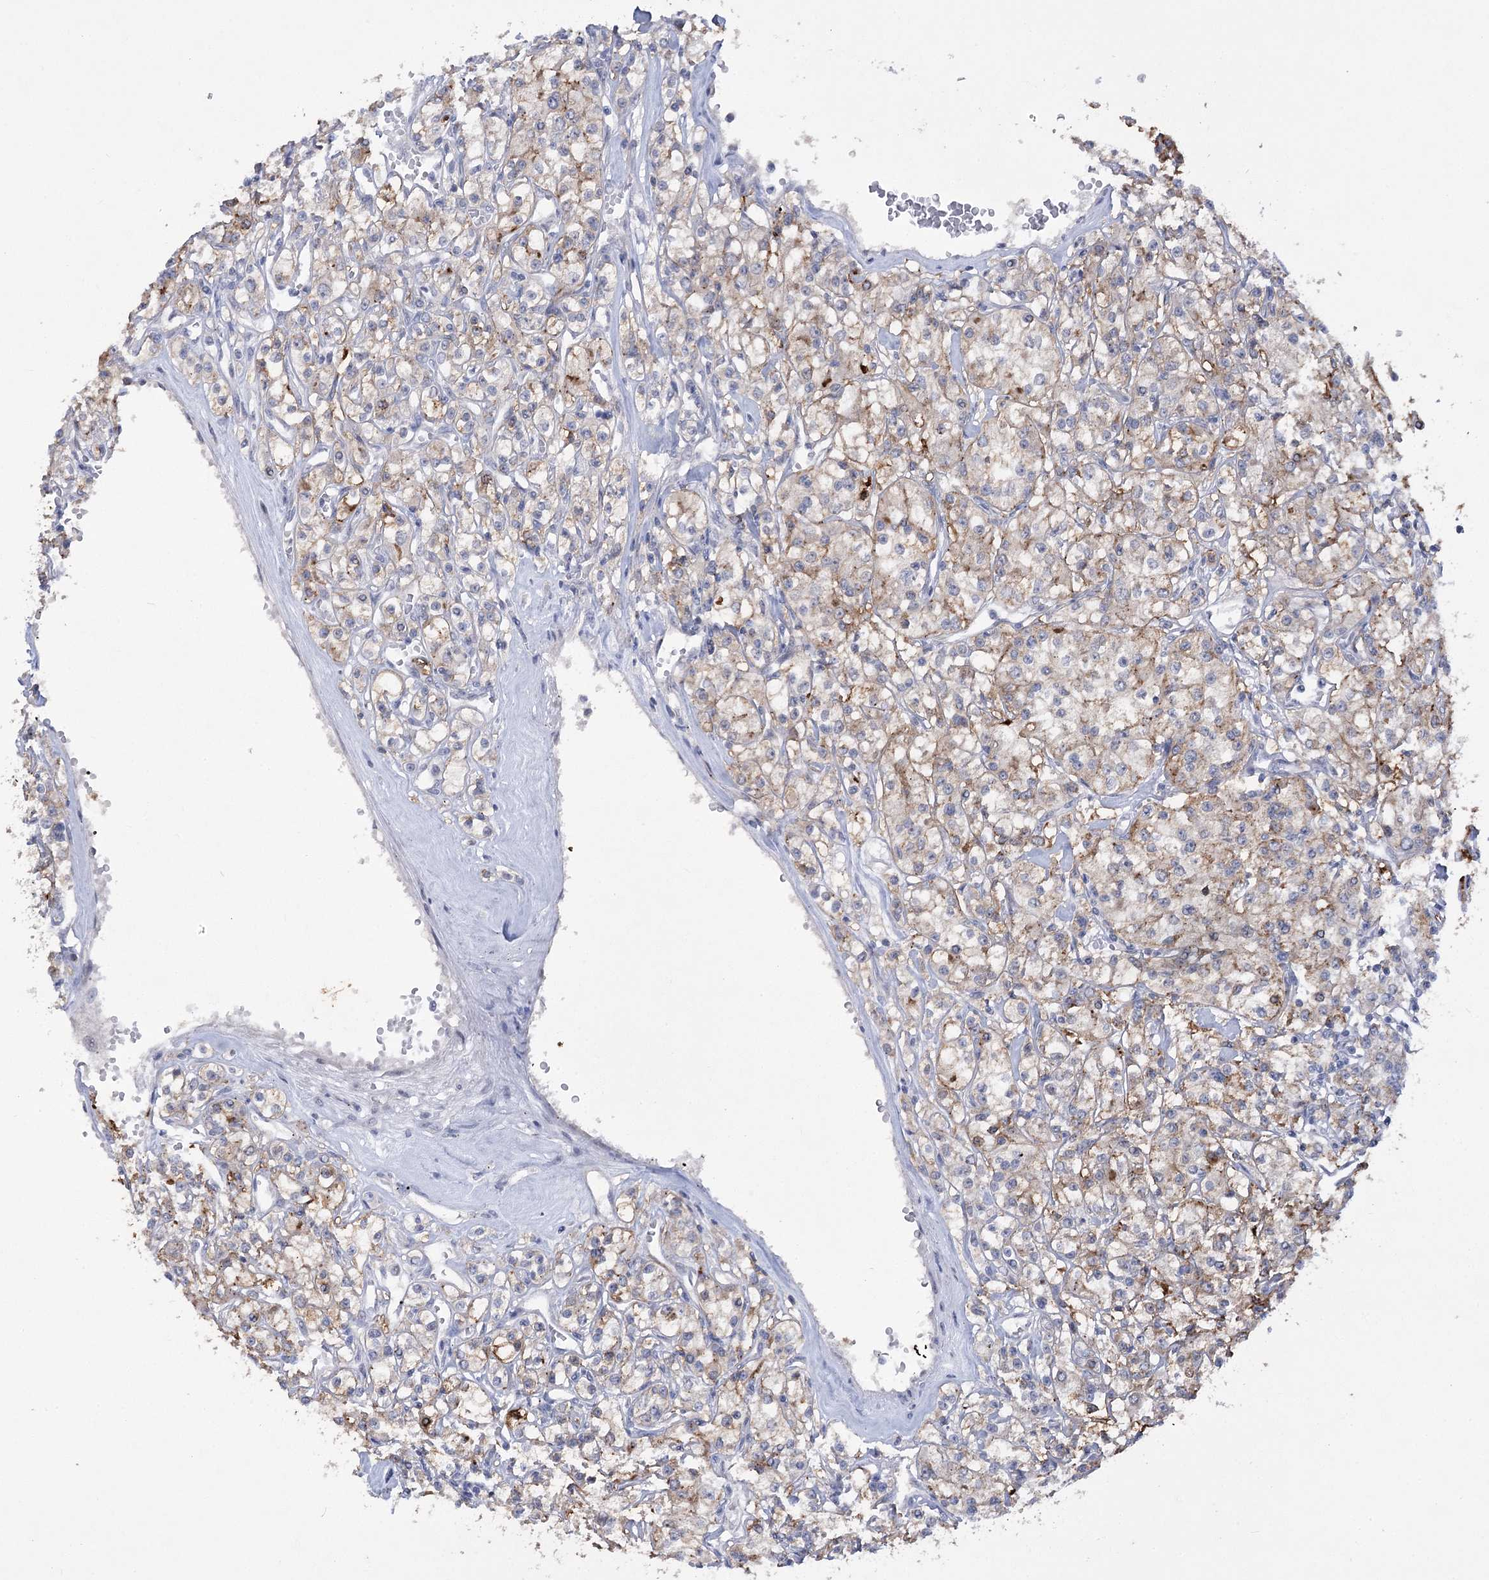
{"staining": {"intensity": "moderate", "quantity": "25%-75%", "location": "cytoplasmic/membranous"}, "tissue": "renal cancer", "cell_type": "Tumor cells", "image_type": "cancer", "snomed": [{"axis": "morphology", "description": "Adenocarcinoma, NOS"}, {"axis": "topography", "description": "Kidney"}], "caption": "Renal cancer (adenocarcinoma) stained for a protein (brown) shows moderate cytoplasmic/membranous positive staining in about 25%-75% of tumor cells.", "gene": "PHYHIPL", "patient": {"sex": "female", "age": 59}}